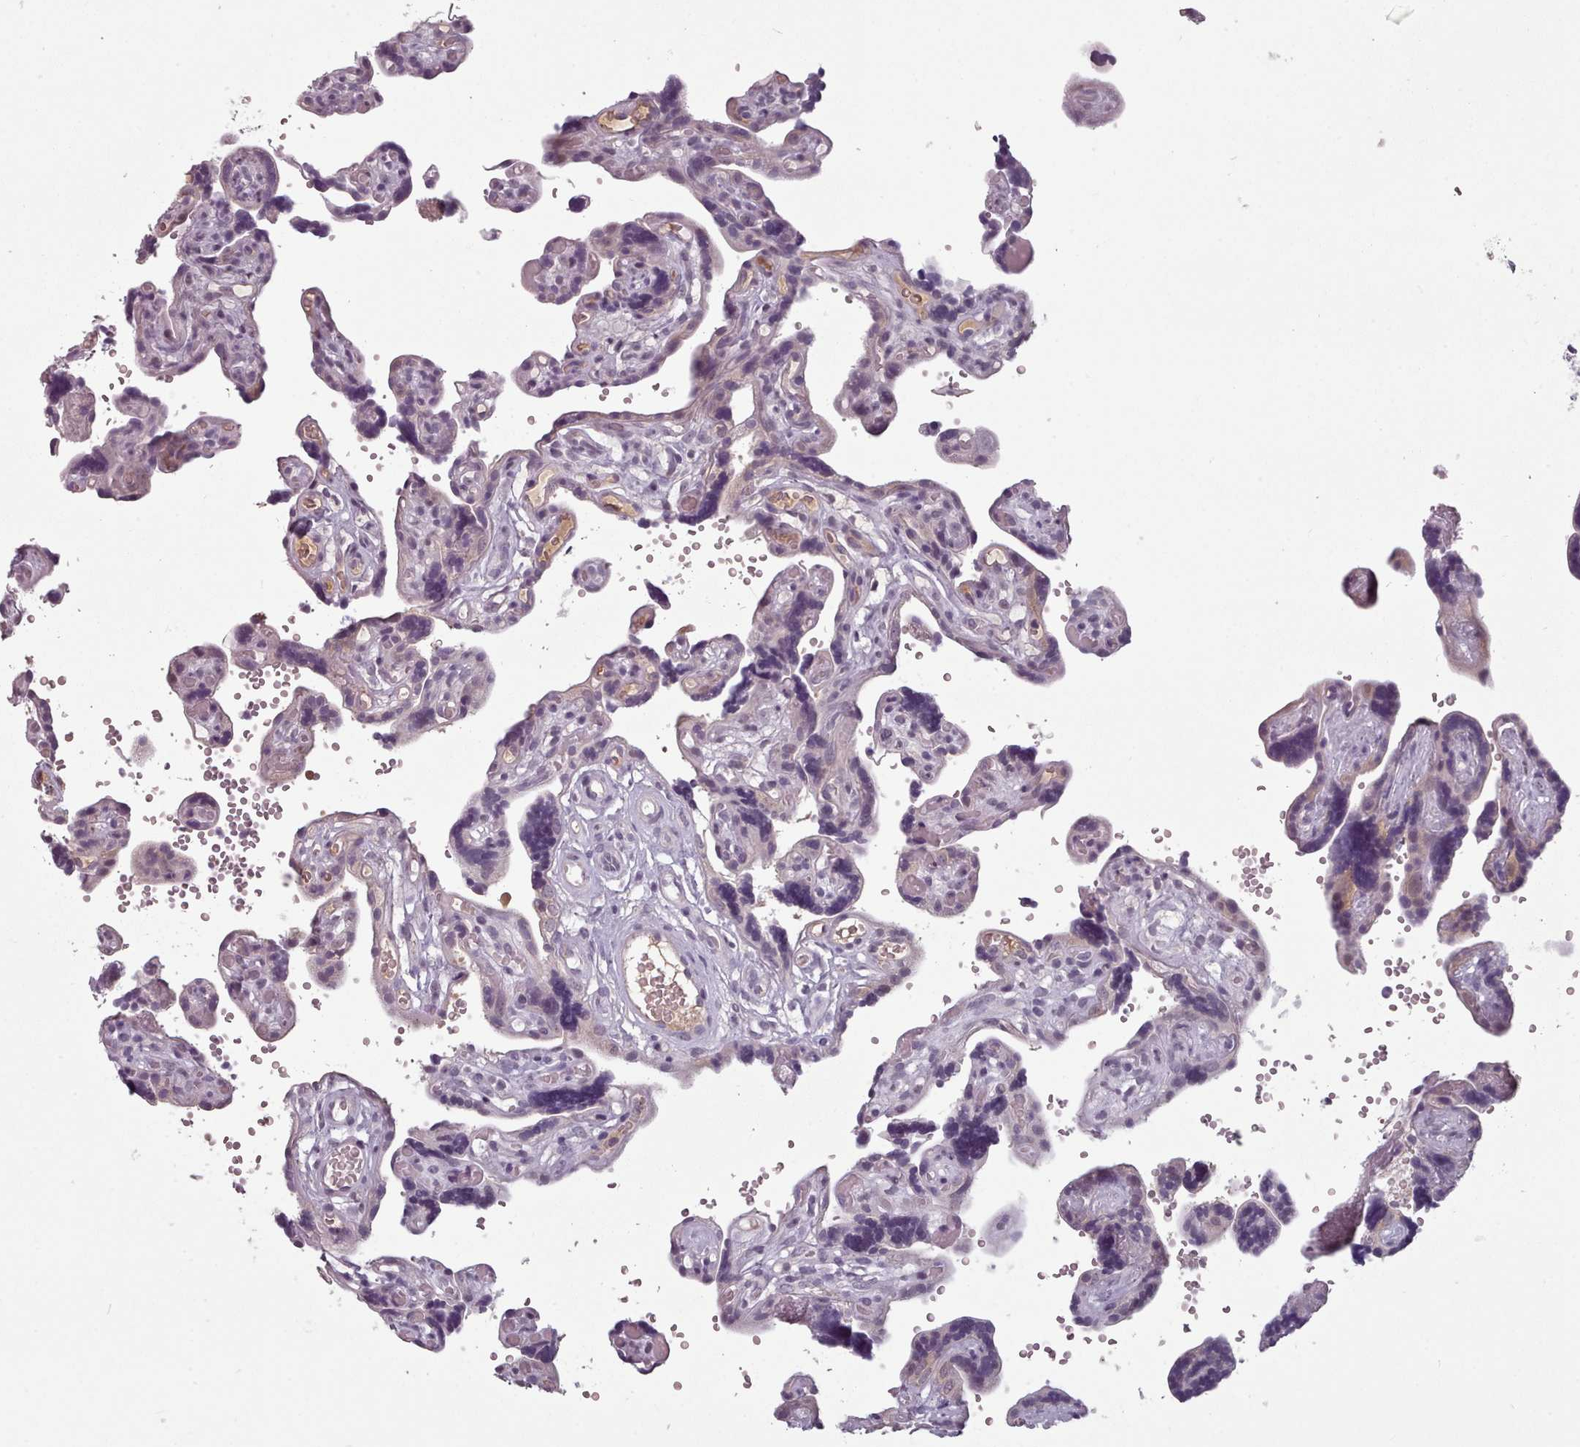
{"staining": {"intensity": "weak", "quantity": "<25%", "location": "nuclear"}, "tissue": "placenta", "cell_type": "Decidual cells", "image_type": "normal", "snomed": [{"axis": "morphology", "description": "Normal tissue, NOS"}, {"axis": "topography", "description": "Placenta"}], "caption": "High magnification brightfield microscopy of normal placenta stained with DAB (brown) and counterstained with hematoxylin (blue): decidual cells show no significant staining.", "gene": "PBX4", "patient": {"sex": "female", "age": 30}}